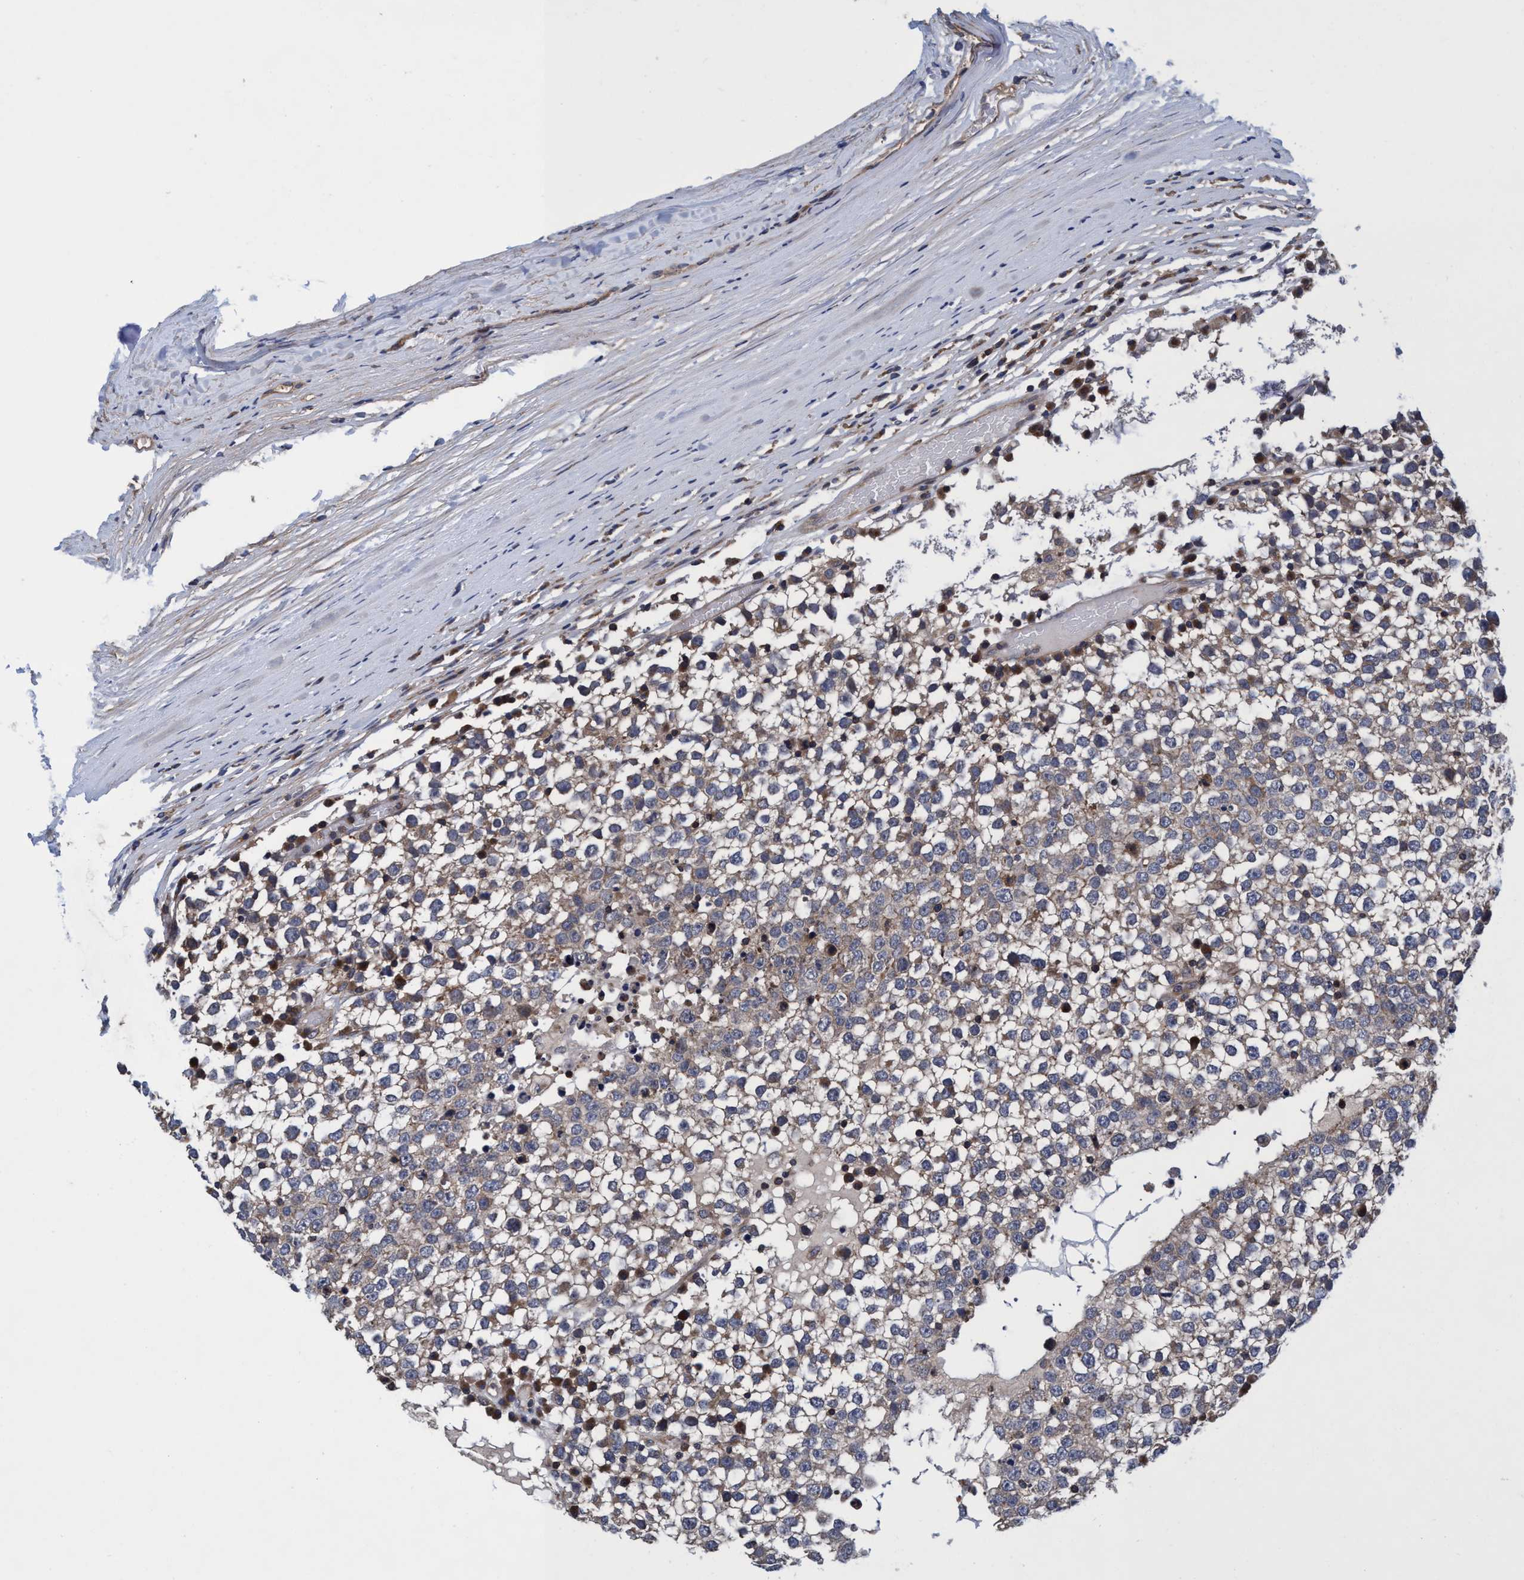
{"staining": {"intensity": "weak", "quantity": ">75%", "location": "cytoplasmic/membranous"}, "tissue": "testis cancer", "cell_type": "Tumor cells", "image_type": "cancer", "snomed": [{"axis": "morphology", "description": "Seminoma, NOS"}, {"axis": "topography", "description": "Testis"}], "caption": "Immunohistochemistry of human testis cancer shows low levels of weak cytoplasmic/membranous positivity in approximately >75% of tumor cells. The protein of interest is shown in brown color, while the nuclei are stained blue.", "gene": "CALCOCO2", "patient": {"sex": "male", "age": 65}}